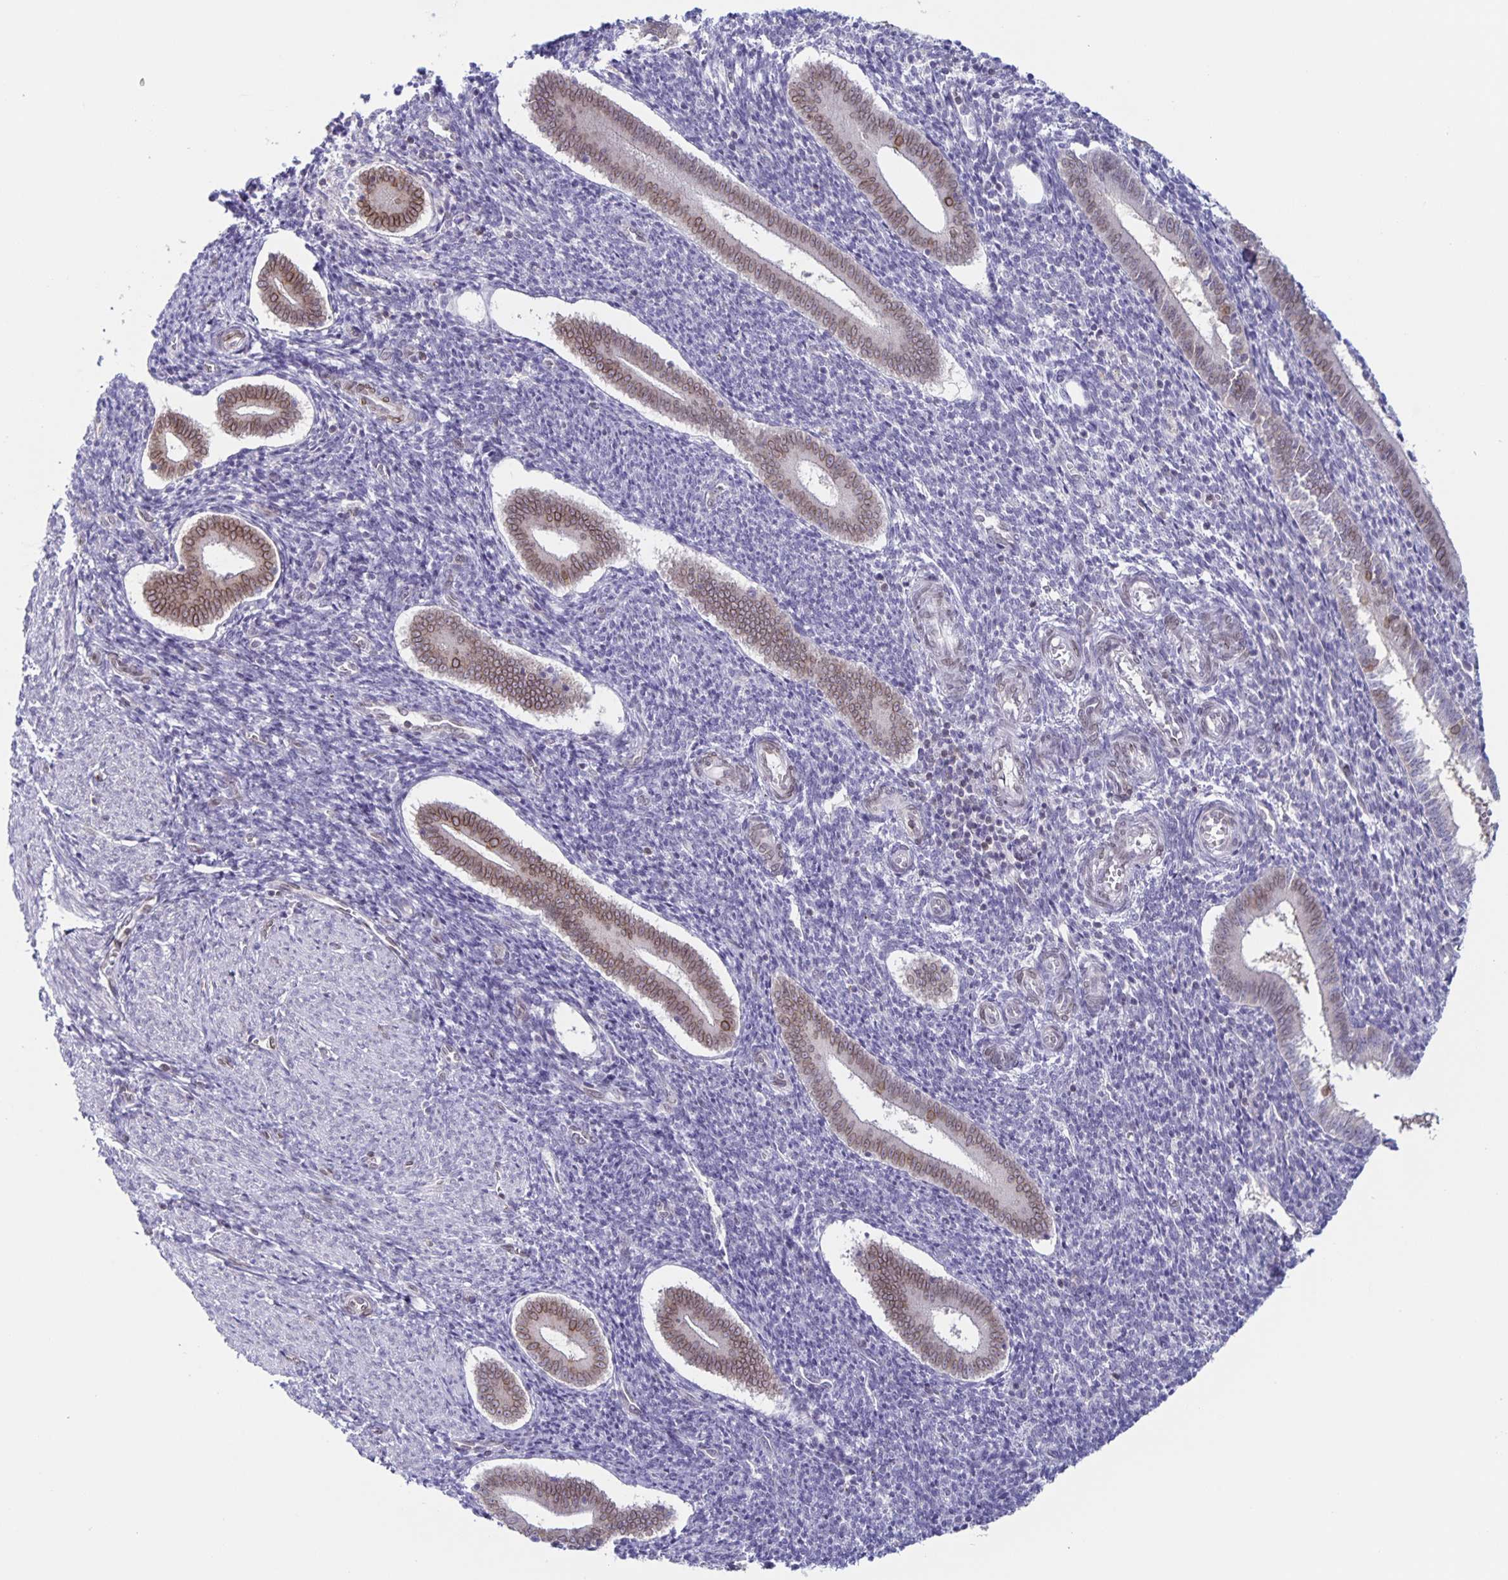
{"staining": {"intensity": "negative", "quantity": "none", "location": "none"}, "tissue": "endometrium", "cell_type": "Cells in endometrial stroma", "image_type": "normal", "snomed": [{"axis": "morphology", "description": "Normal tissue, NOS"}, {"axis": "topography", "description": "Endometrium"}], "caption": "The IHC micrograph has no significant expression in cells in endometrial stroma of endometrium. (DAB (3,3'-diaminobenzidine) immunohistochemistry (IHC) with hematoxylin counter stain).", "gene": "SYNE2", "patient": {"sex": "female", "age": 25}}